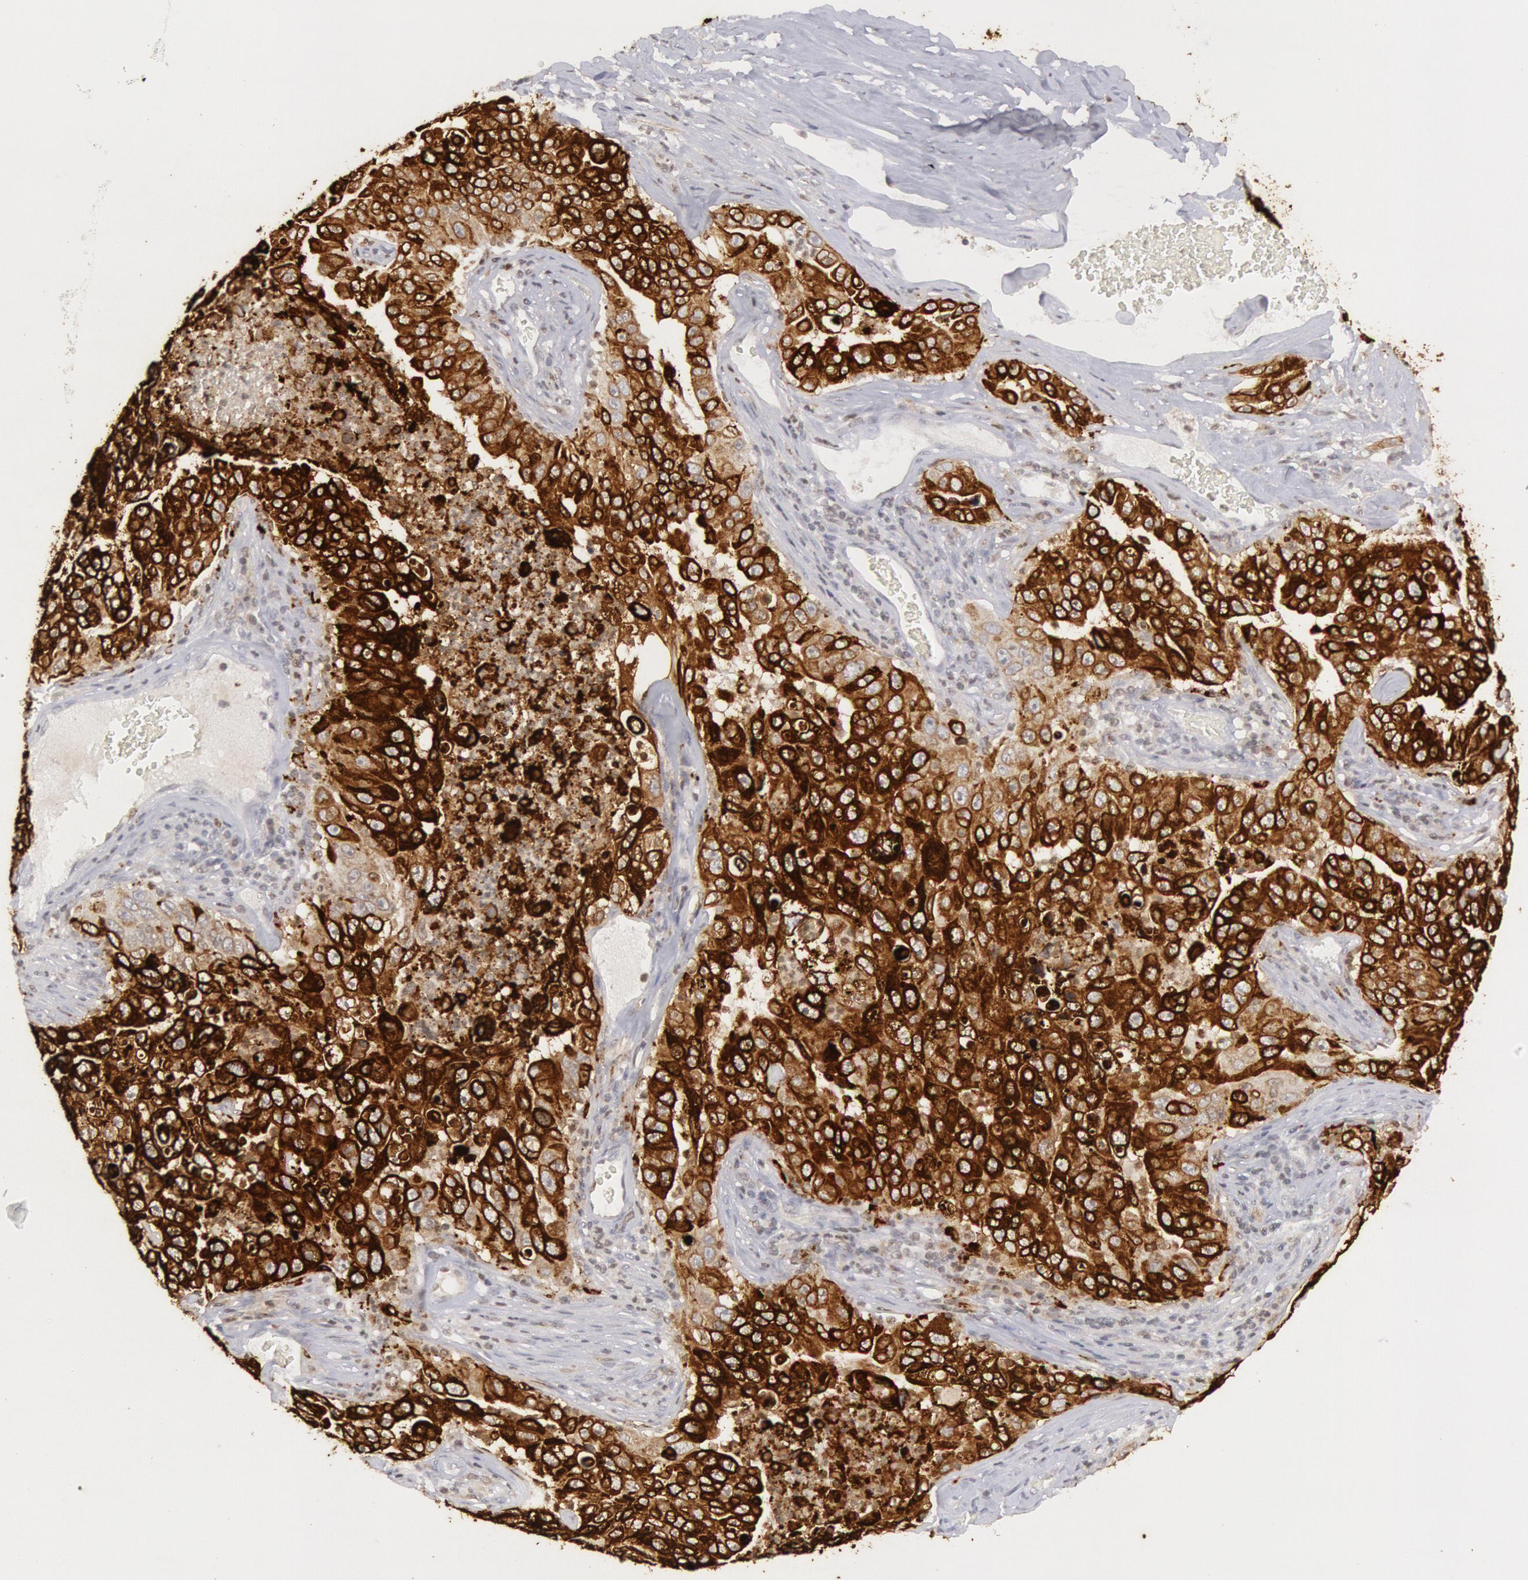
{"staining": {"intensity": "moderate", "quantity": ">75%", "location": "cytoplasmic/membranous"}, "tissue": "lung cancer", "cell_type": "Tumor cells", "image_type": "cancer", "snomed": [{"axis": "morphology", "description": "Squamous cell carcinoma, NOS"}, {"axis": "topography", "description": "Lung"}], "caption": "DAB (3,3'-diaminobenzidine) immunohistochemical staining of lung cancer reveals moderate cytoplasmic/membranous protein expression in about >75% of tumor cells.", "gene": "PTGS2", "patient": {"sex": "male", "age": 64}}